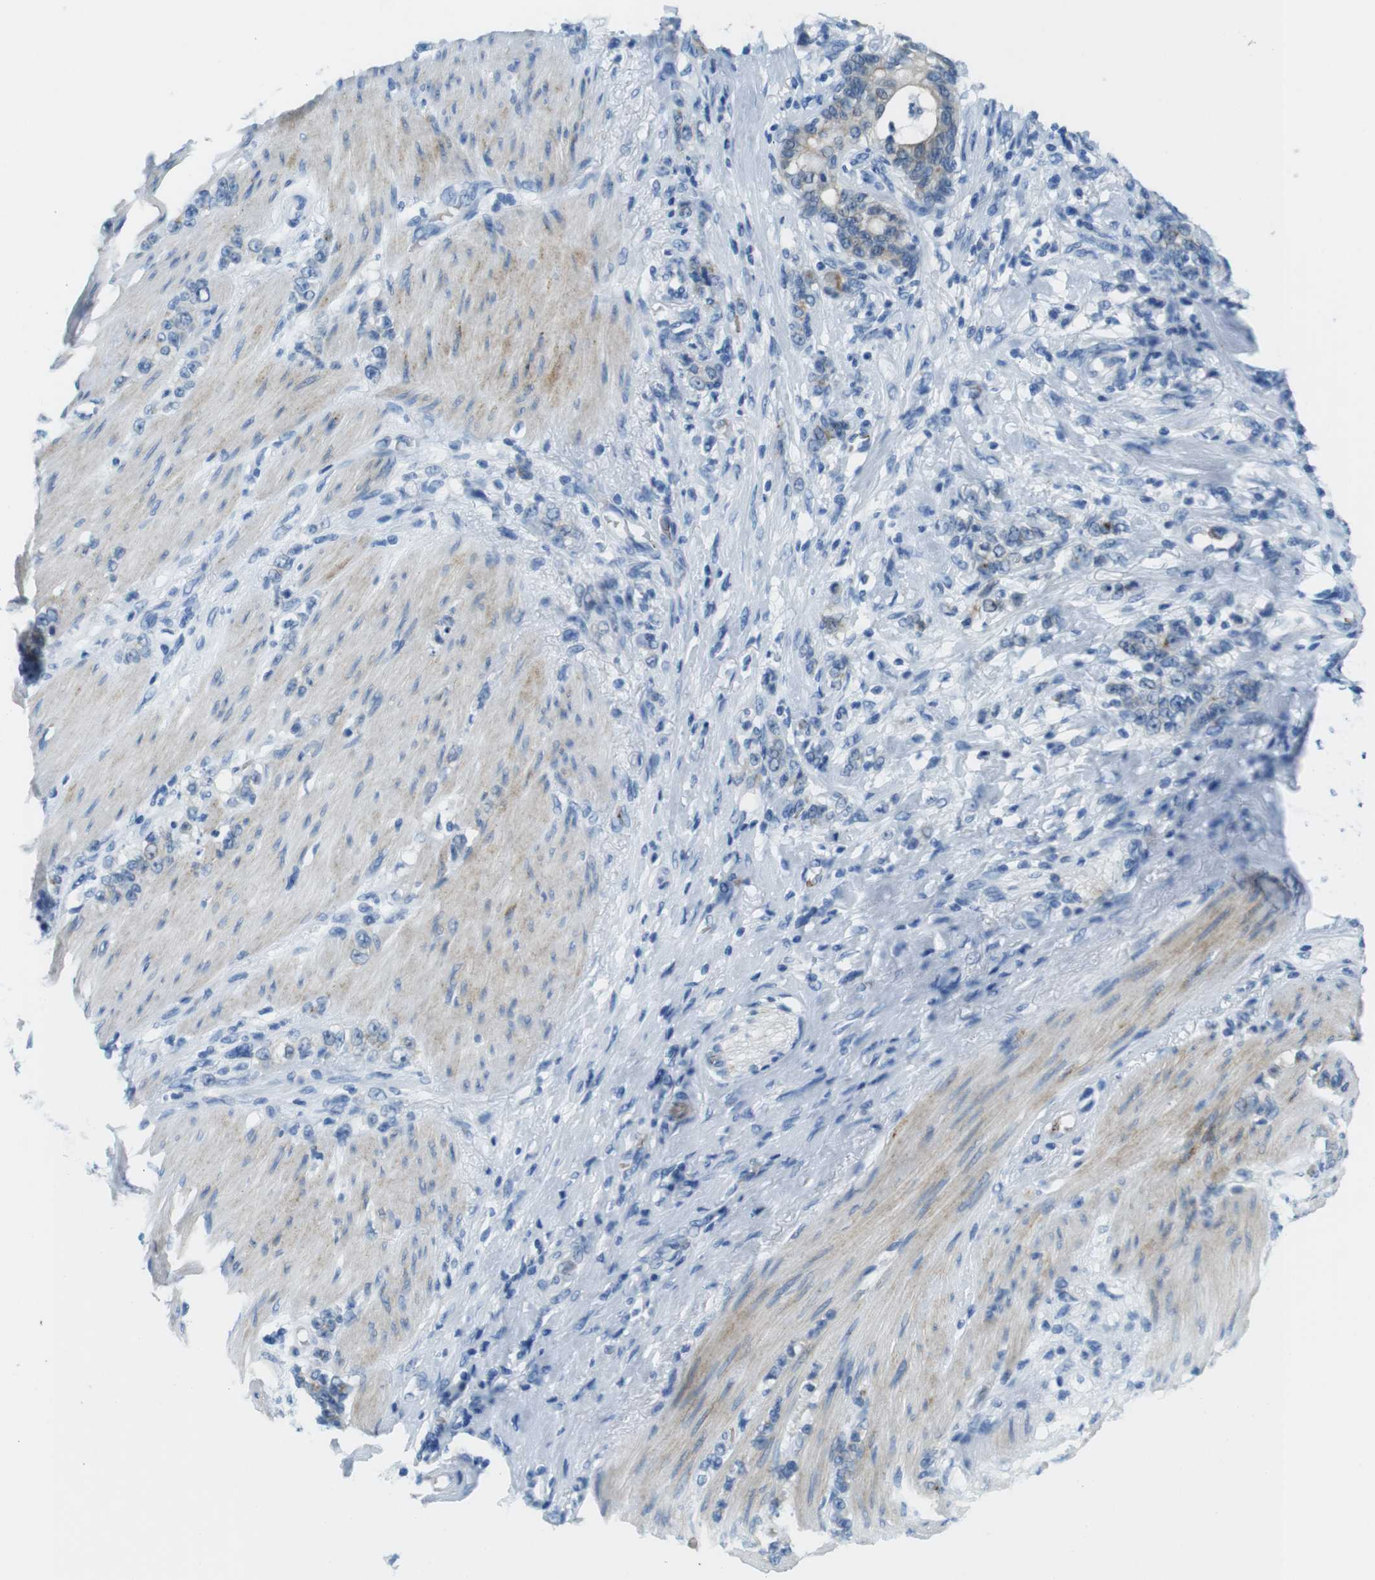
{"staining": {"intensity": "moderate", "quantity": "<25%", "location": "cytoplasmic/membranous"}, "tissue": "stomach cancer", "cell_type": "Tumor cells", "image_type": "cancer", "snomed": [{"axis": "morphology", "description": "Adenocarcinoma, NOS"}, {"axis": "topography", "description": "Stomach, lower"}], "caption": "Protein staining of stomach cancer tissue demonstrates moderate cytoplasmic/membranous positivity in about <25% of tumor cells. Immunohistochemistry stains the protein of interest in brown and the nuclei are stained blue.", "gene": "TFAP2C", "patient": {"sex": "male", "age": 88}}